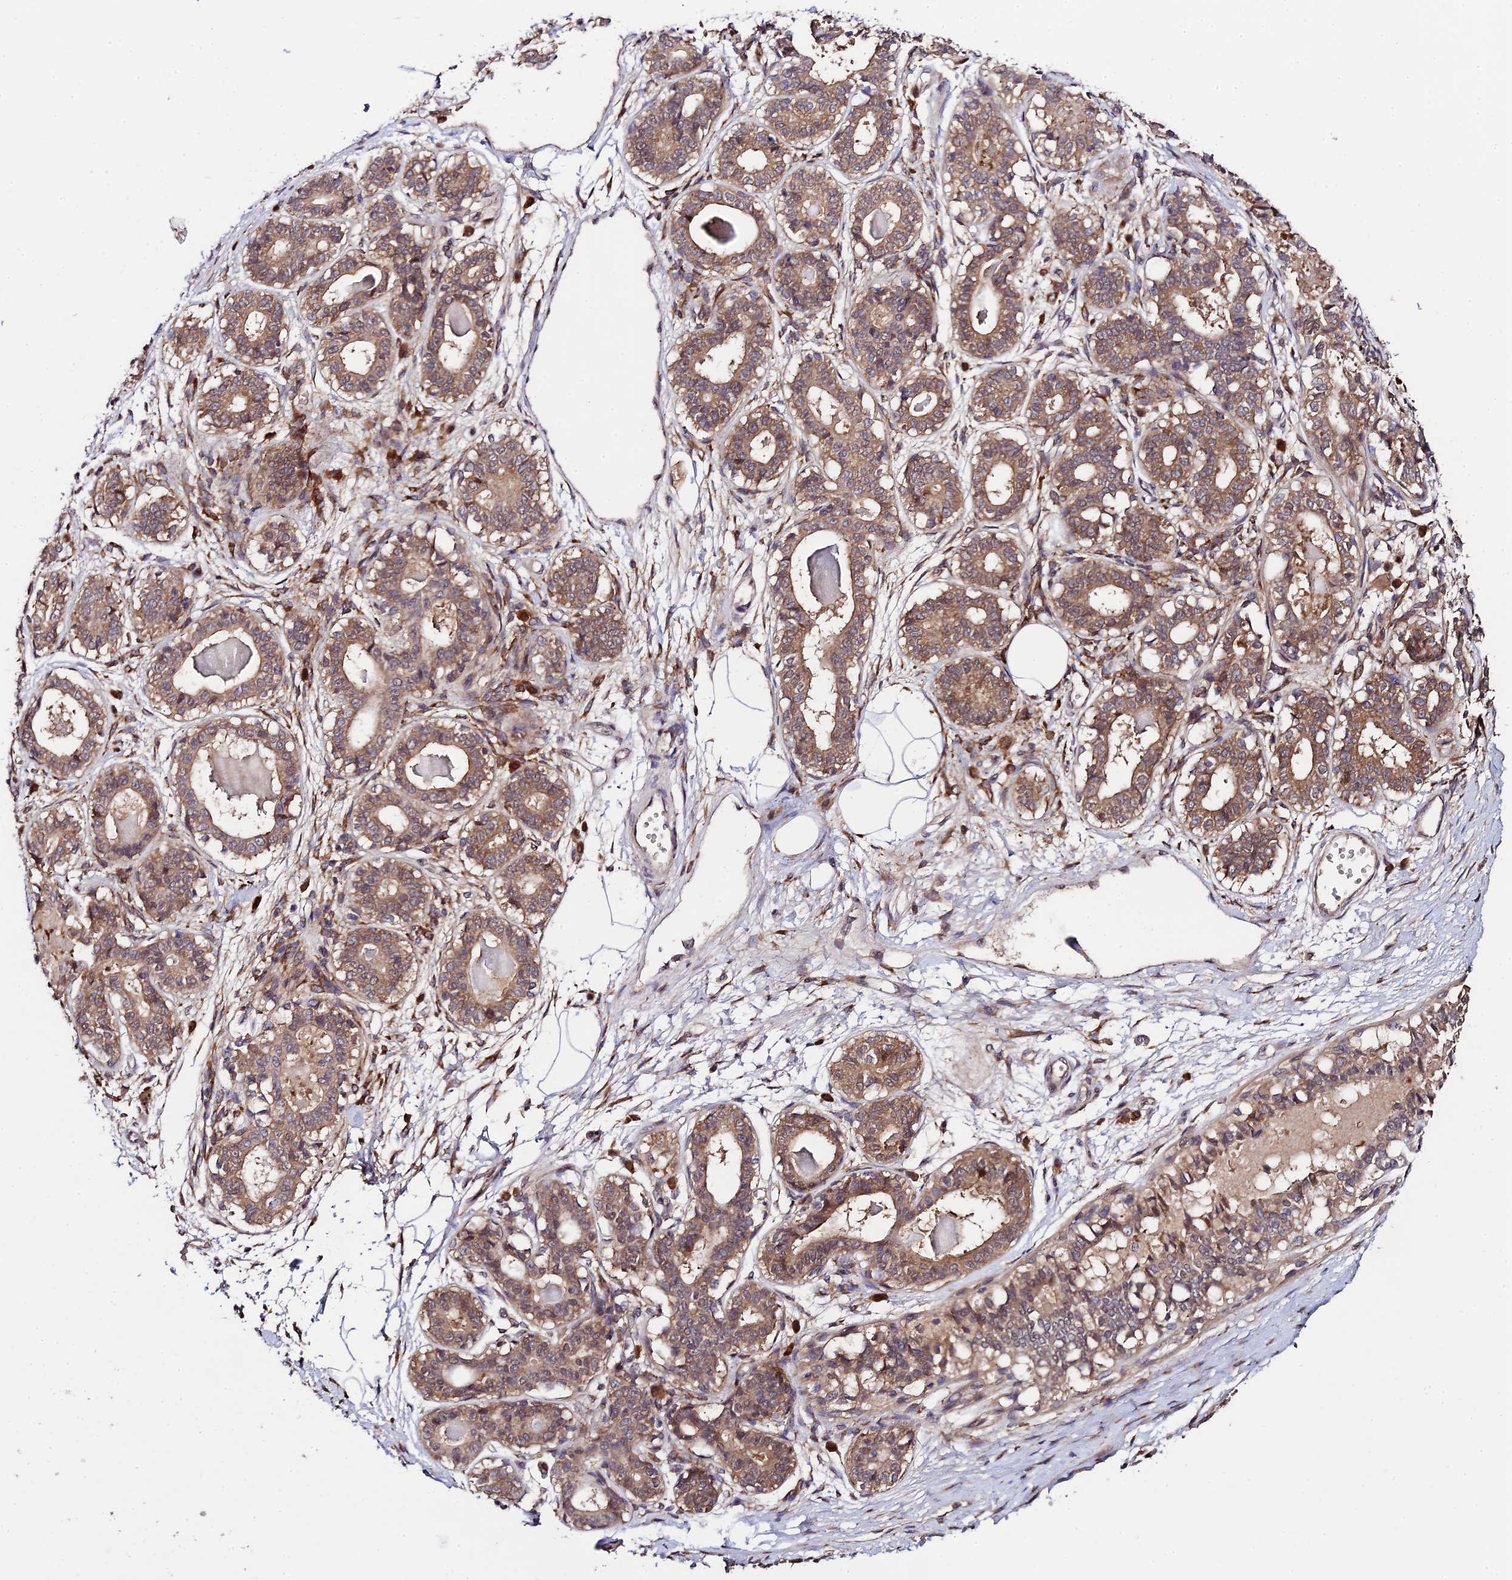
{"staining": {"intensity": "negative", "quantity": "none", "location": "none"}, "tissue": "breast", "cell_type": "Adipocytes", "image_type": "normal", "snomed": [{"axis": "morphology", "description": "Normal tissue, NOS"}, {"axis": "topography", "description": "Breast"}], "caption": "Immunohistochemistry (IHC) photomicrograph of normal human breast stained for a protein (brown), which demonstrates no expression in adipocytes.", "gene": "P3H3", "patient": {"sex": "female", "age": 45}}